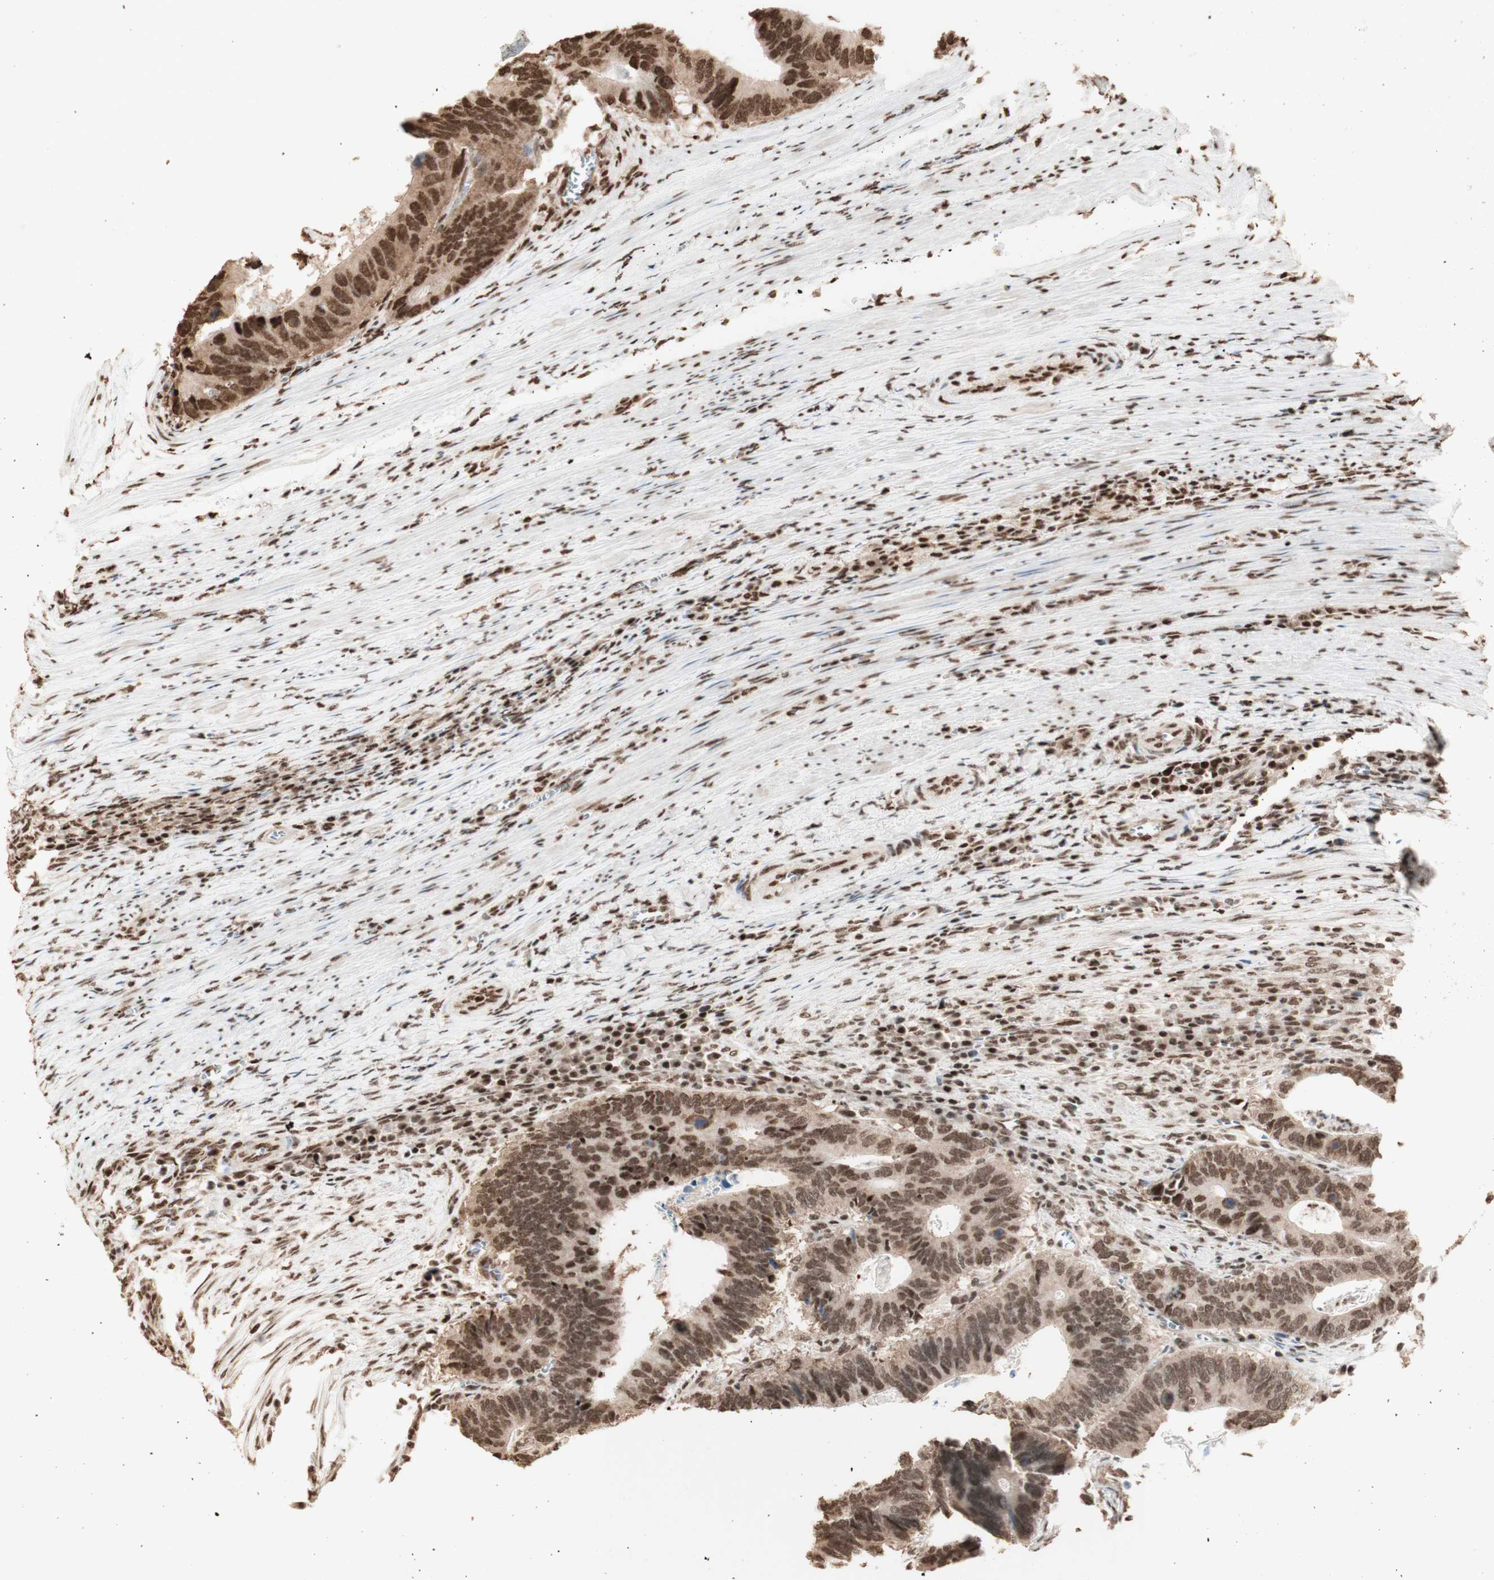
{"staining": {"intensity": "strong", "quantity": ">75%", "location": "cytoplasmic/membranous,nuclear"}, "tissue": "colorectal cancer", "cell_type": "Tumor cells", "image_type": "cancer", "snomed": [{"axis": "morphology", "description": "Adenocarcinoma, NOS"}, {"axis": "topography", "description": "Colon"}], "caption": "A high amount of strong cytoplasmic/membranous and nuclear staining is identified in about >75% of tumor cells in adenocarcinoma (colorectal) tissue.", "gene": "HNRNPA2B1", "patient": {"sex": "male", "age": 72}}